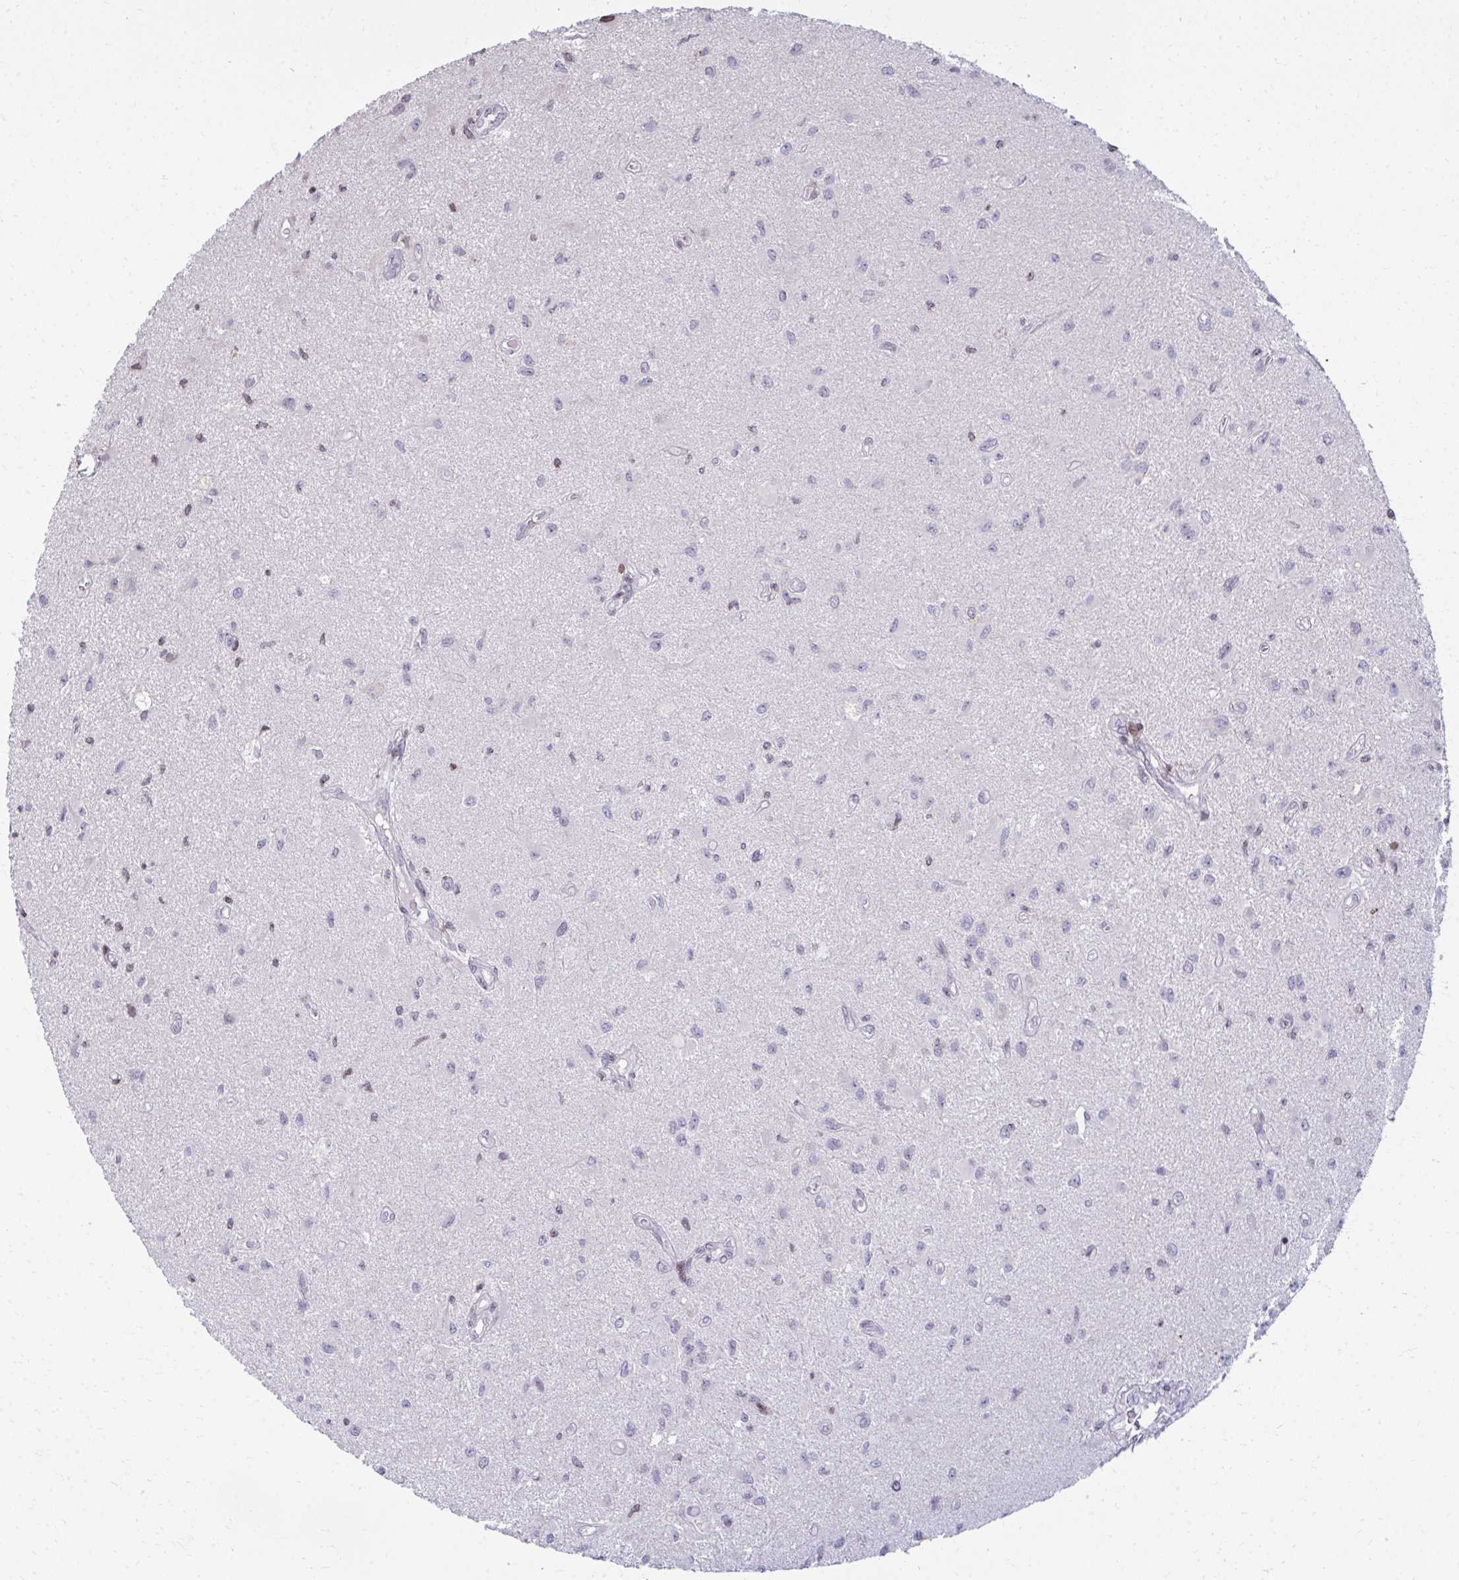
{"staining": {"intensity": "negative", "quantity": "none", "location": "none"}, "tissue": "glioma", "cell_type": "Tumor cells", "image_type": "cancer", "snomed": [{"axis": "morphology", "description": "Glioma, malignant, High grade"}, {"axis": "topography", "description": "Brain"}], "caption": "IHC of malignant glioma (high-grade) demonstrates no positivity in tumor cells.", "gene": "AP5M1", "patient": {"sex": "male", "age": 67}}